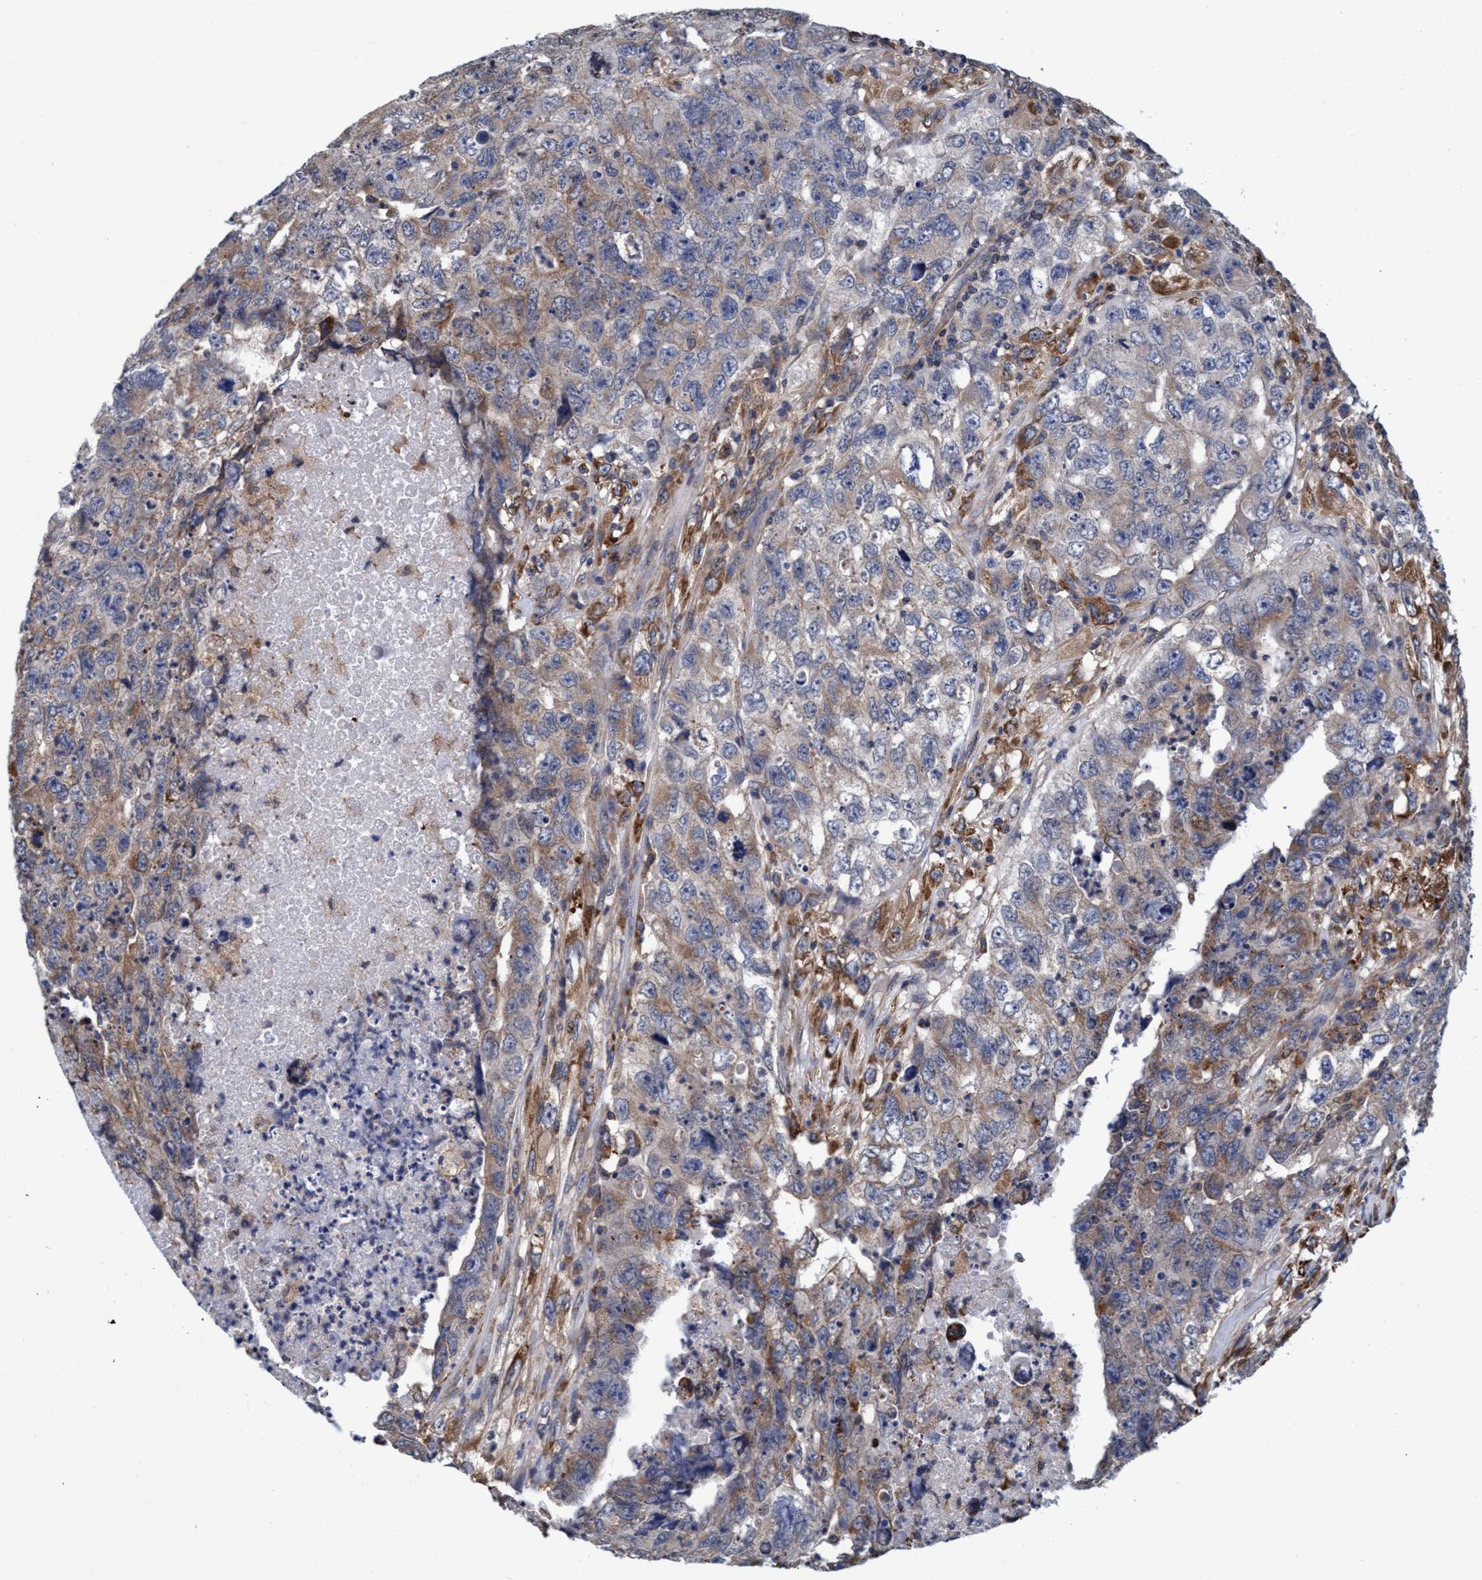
{"staining": {"intensity": "weak", "quantity": ">75%", "location": "cytoplasmic/membranous"}, "tissue": "testis cancer", "cell_type": "Tumor cells", "image_type": "cancer", "snomed": [{"axis": "morphology", "description": "Carcinoma, Embryonal, NOS"}, {"axis": "topography", "description": "Testis"}], "caption": "Testis embryonal carcinoma tissue demonstrates weak cytoplasmic/membranous expression in about >75% of tumor cells", "gene": "CALCOCO2", "patient": {"sex": "male", "age": 32}}